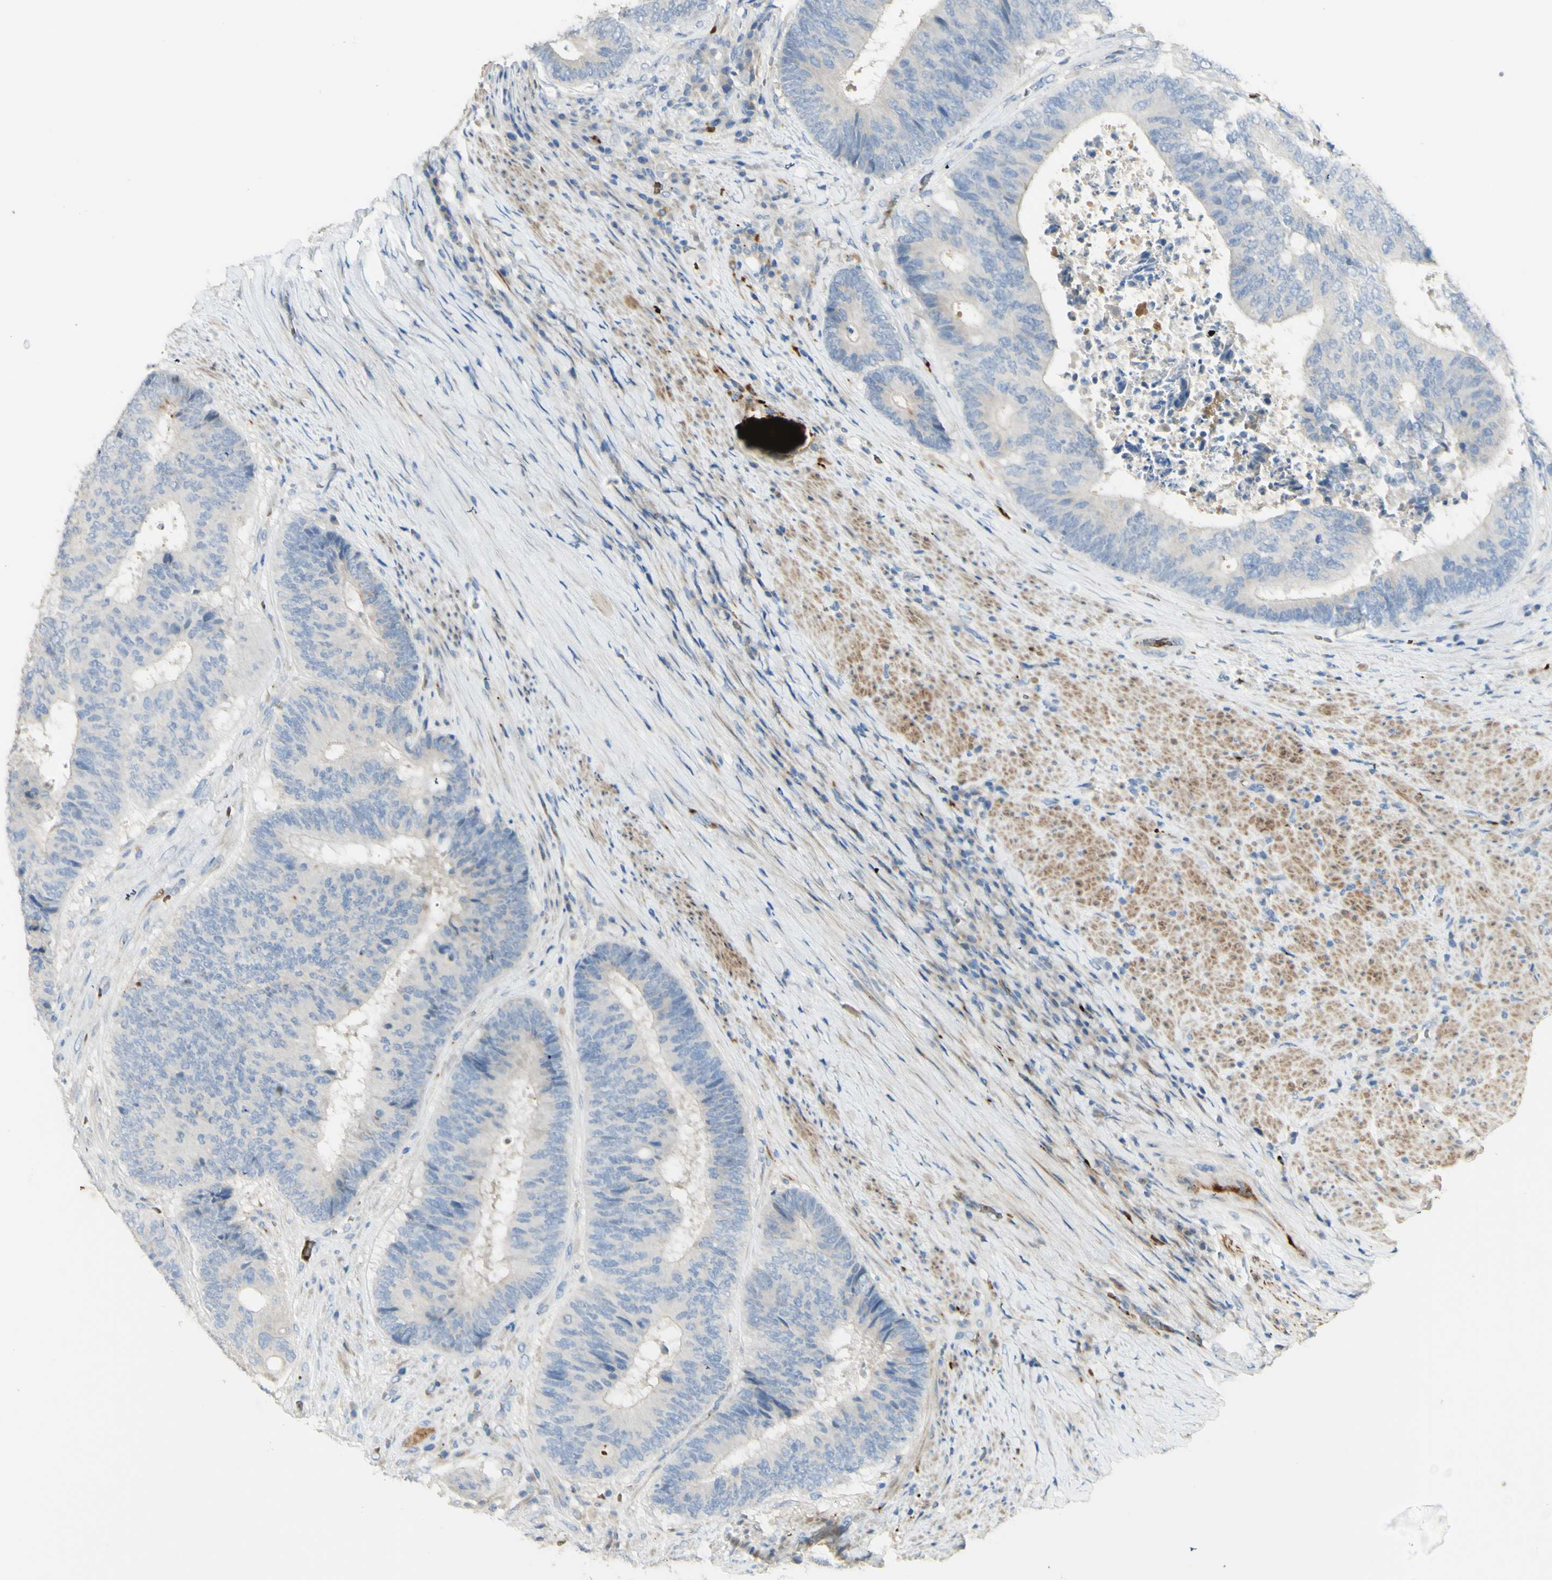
{"staining": {"intensity": "negative", "quantity": "none", "location": "none"}, "tissue": "colorectal cancer", "cell_type": "Tumor cells", "image_type": "cancer", "snomed": [{"axis": "morphology", "description": "Adenocarcinoma, NOS"}, {"axis": "topography", "description": "Rectum"}], "caption": "This is an immunohistochemistry (IHC) histopathology image of colorectal cancer (adenocarcinoma). There is no staining in tumor cells.", "gene": "GAN", "patient": {"sex": "male", "age": 72}}